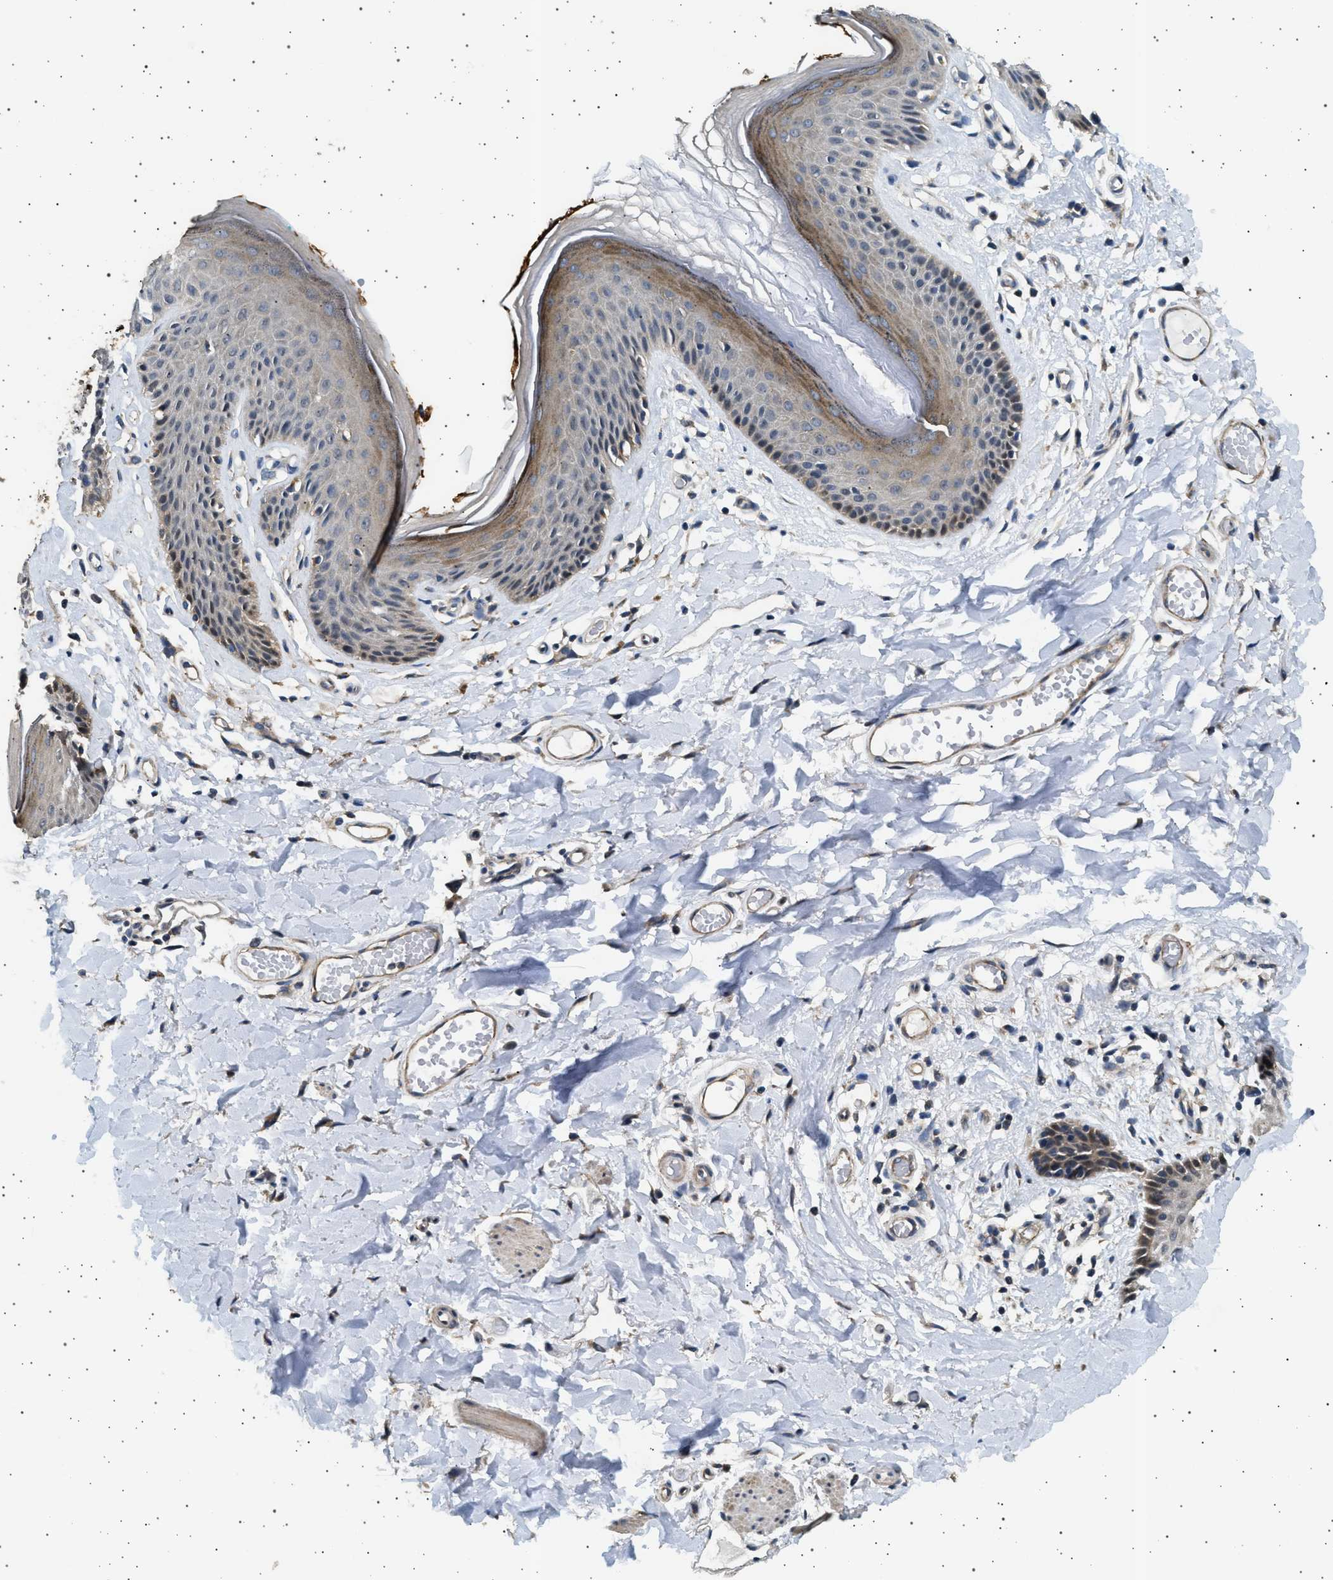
{"staining": {"intensity": "moderate", "quantity": "<25%", "location": "cytoplasmic/membranous"}, "tissue": "skin", "cell_type": "Epidermal cells", "image_type": "normal", "snomed": [{"axis": "morphology", "description": "Normal tissue, NOS"}, {"axis": "topography", "description": "Vulva"}], "caption": "High-power microscopy captured an IHC photomicrograph of benign skin, revealing moderate cytoplasmic/membranous expression in about <25% of epidermal cells. Ihc stains the protein of interest in brown and the nuclei are stained blue.", "gene": "KCNA4", "patient": {"sex": "female", "age": 73}}